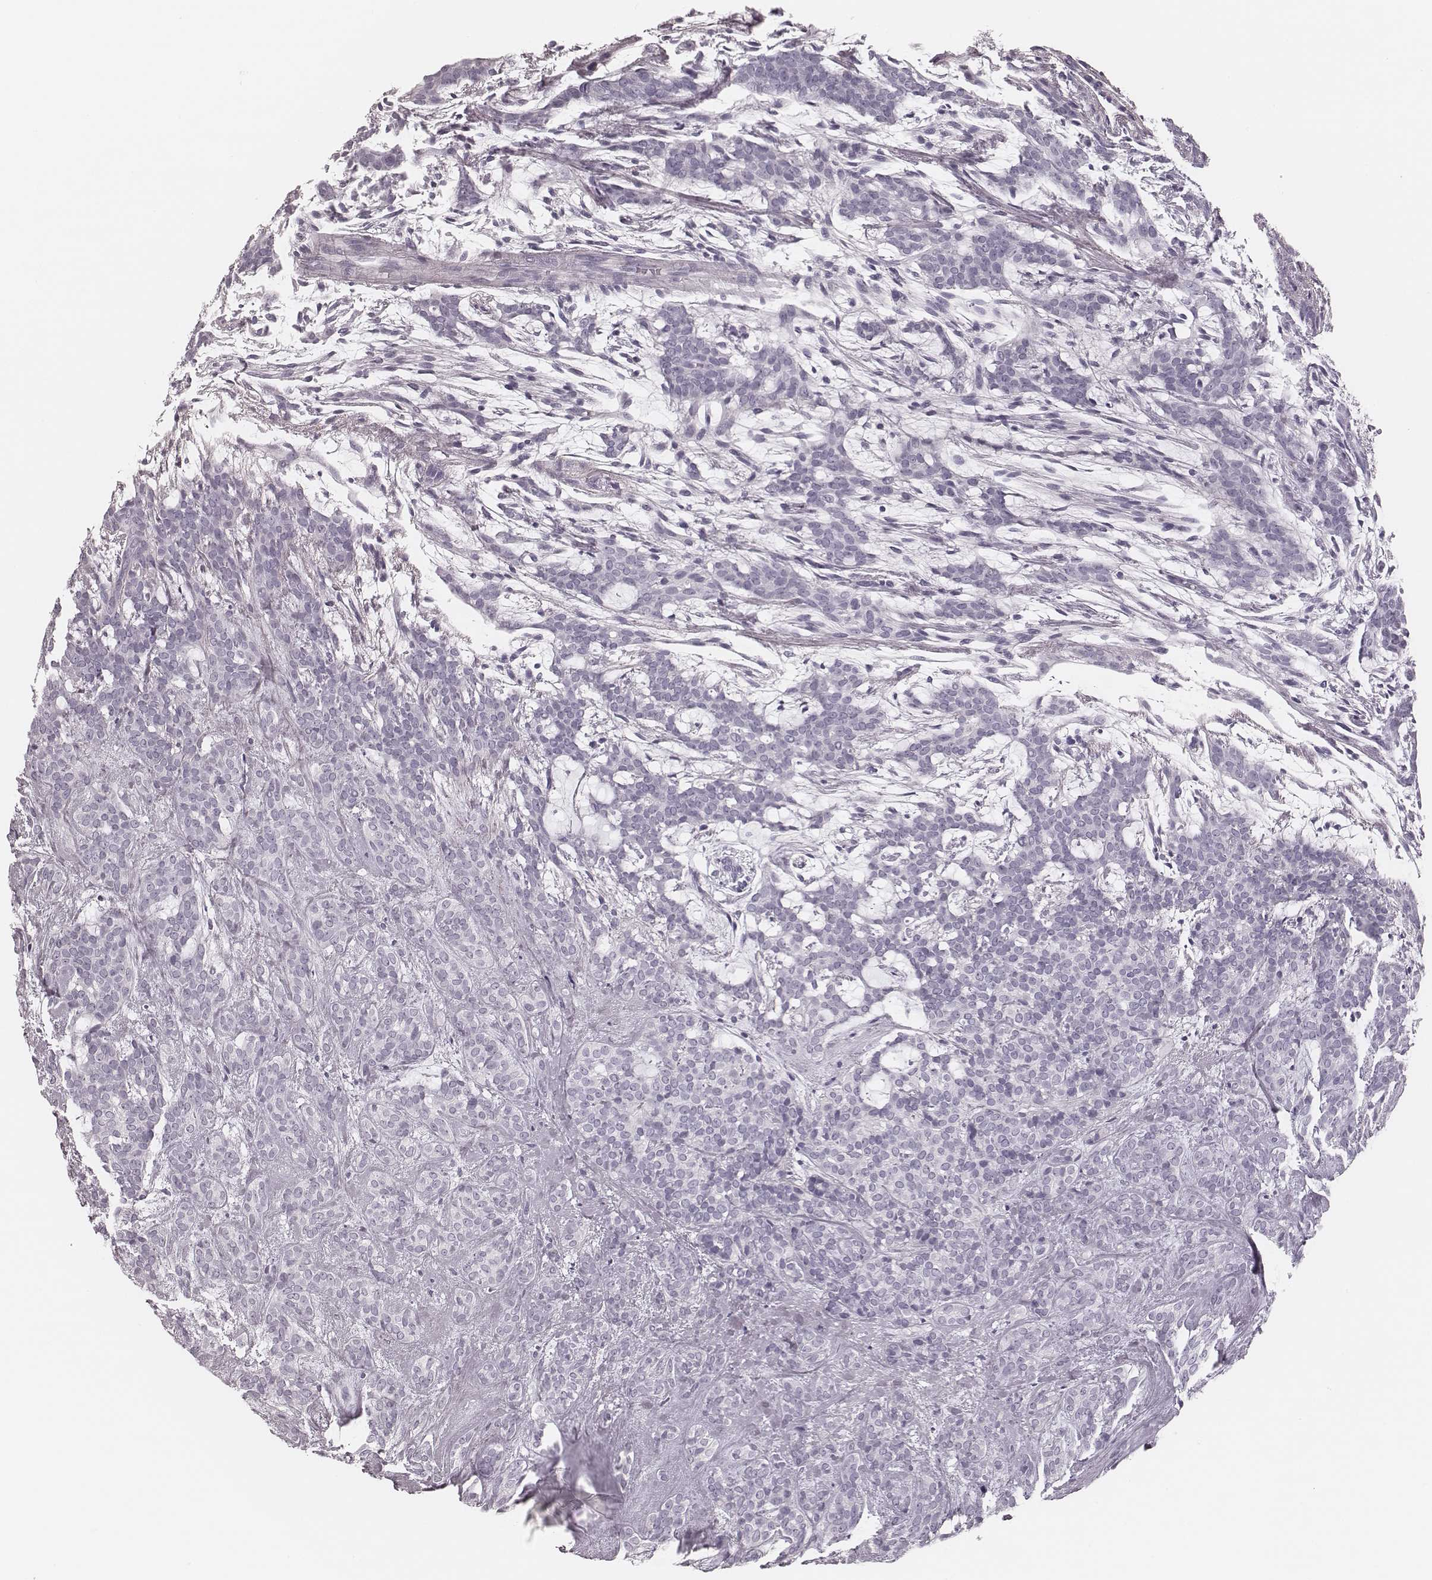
{"staining": {"intensity": "negative", "quantity": "none", "location": "none"}, "tissue": "head and neck cancer", "cell_type": "Tumor cells", "image_type": "cancer", "snomed": [{"axis": "morphology", "description": "Adenocarcinoma, NOS"}, {"axis": "topography", "description": "Head-Neck"}], "caption": "Immunohistochemistry image of neoplastic tissue: human head and neck cancer (adenocarcinoma) stained with DAB (3,3'-diaminobenzidine) reveals no significant protein positivity in tumor cells.", "gene": "MSX1", "patient": {"sex": "female", "age": 57}}